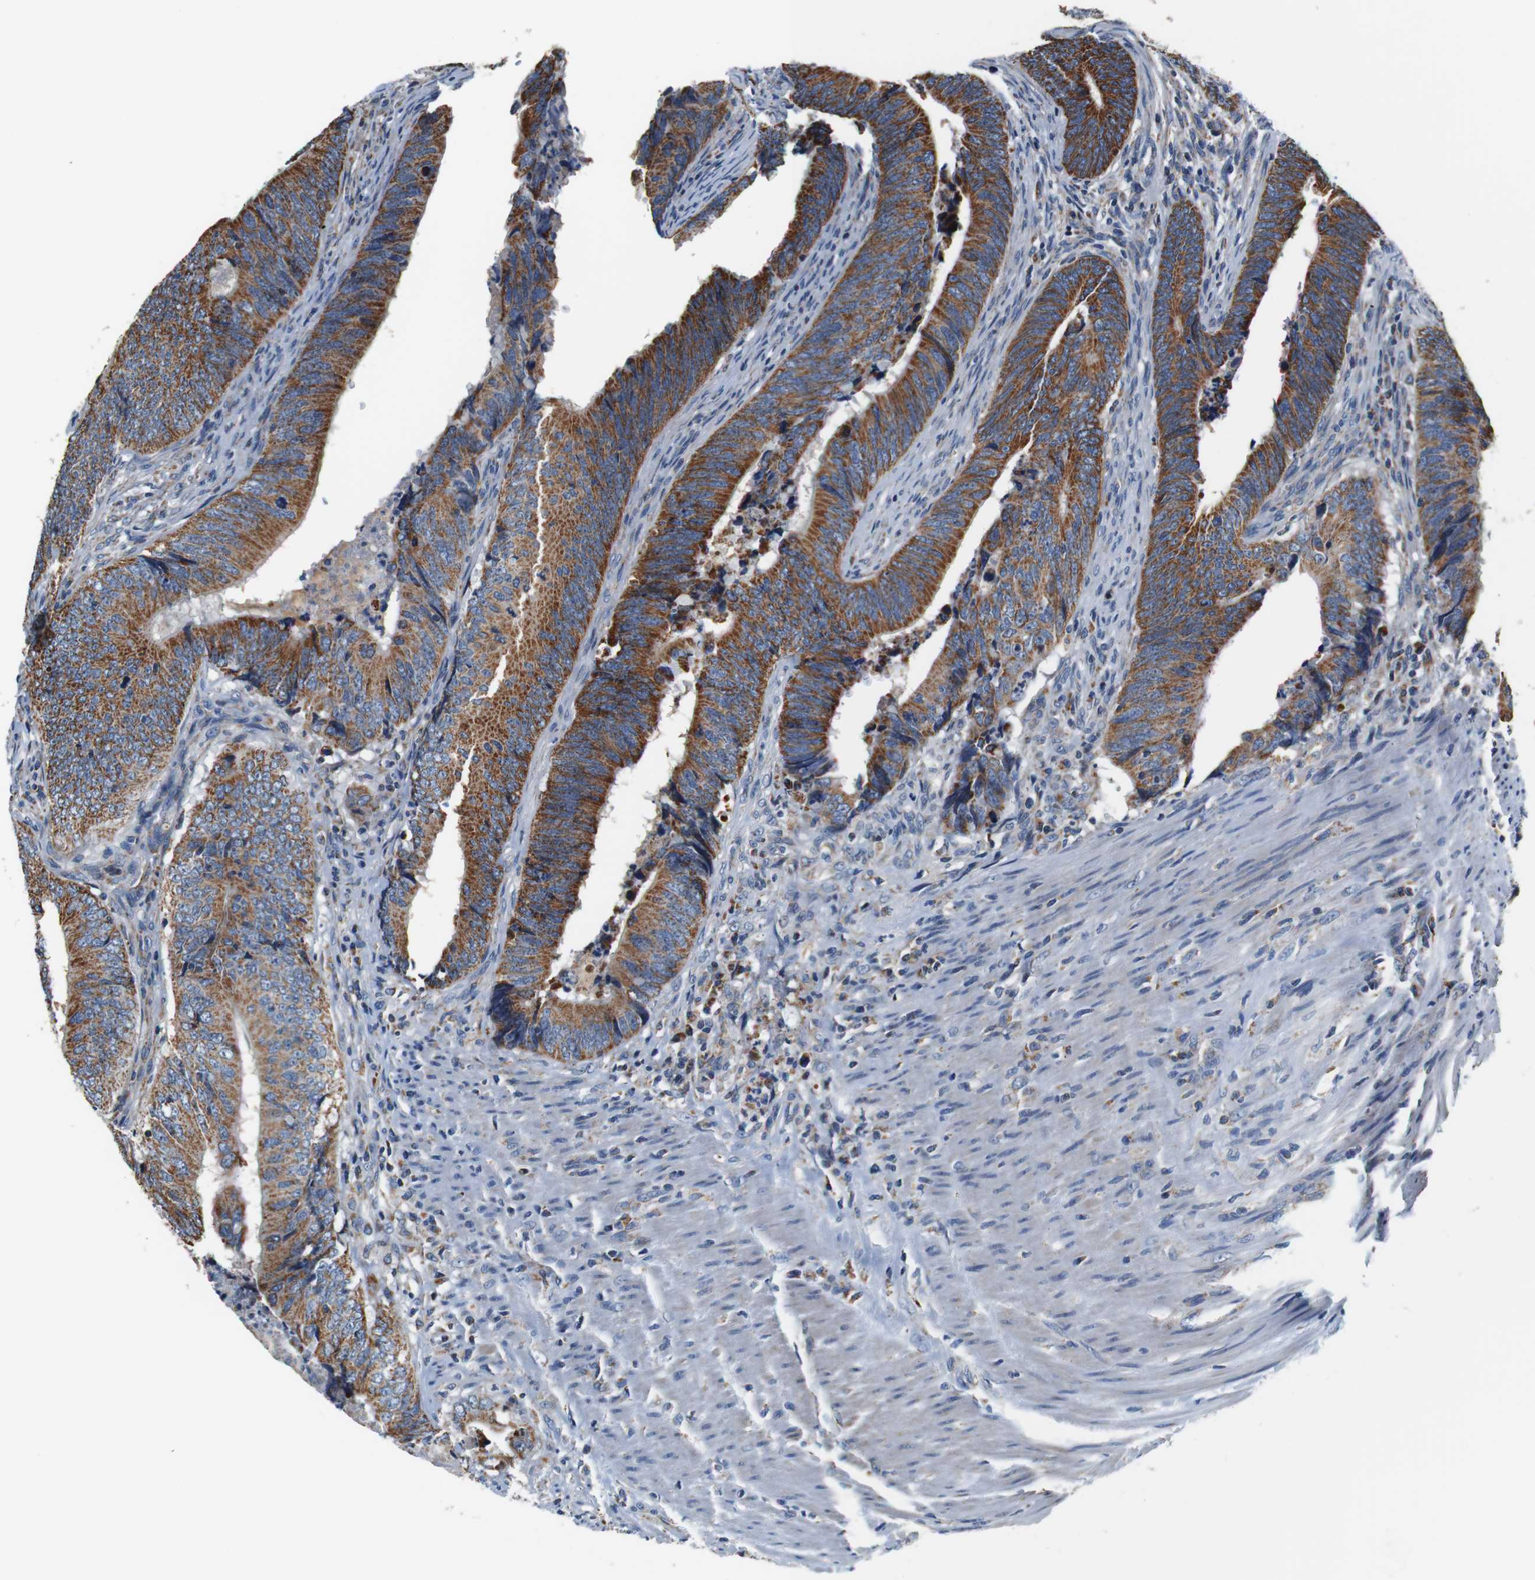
{"staining": {"intensity": "moderate", "quantity": ">75%", "location": "cytoplasmic/membranous"}, "tissue": "colorectal cancer", "cell_type": "Tumor cells", "image_type": "cancer", "snomed": [{"axis": "morphology", "description": "Normal tissue, NOS"}, {"axis": "morphology", "description": "Adenocarcinoma, NOS"}, {"axis": "topography", "description": "Colon"}], "caption": "An immunohistochemistry (IHC) micrograph of neoplastic tissue is shown. Protein staining in brown highlights moderate cytoplasmic/membranous positivity in colorectal cancer within tumor cells.", "gene": "LRP4", "patient": {"sex": "male", "age": 56}}